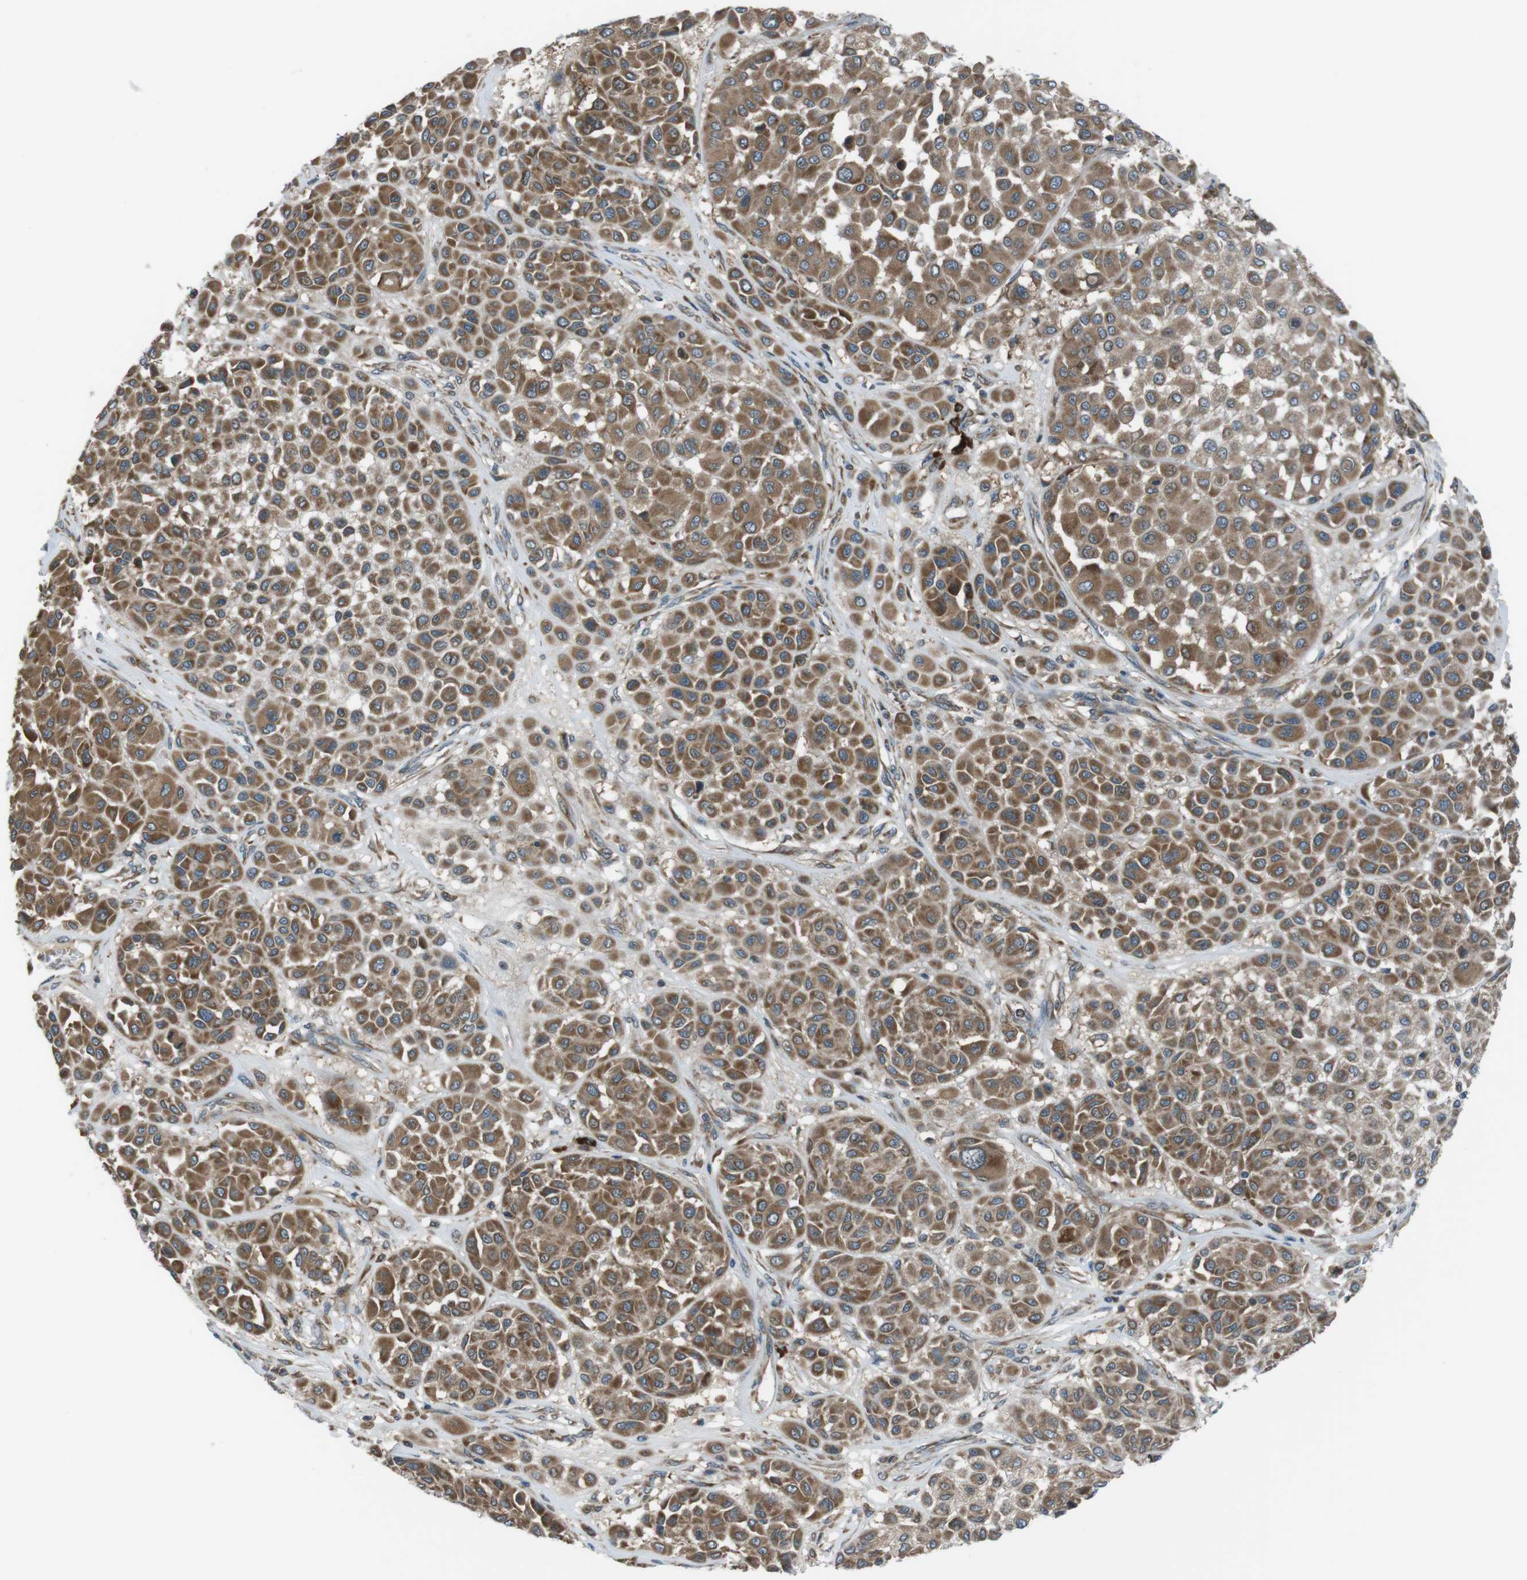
{"staining": {"intensity": "moderate", "quantity": ">75%", "location": "cytoplasmic/membranous"}, "tissue": "melanoma", "cell_type": "Tumor cells", "image_type": "cancer", "snomed": [{"axis": "morphology", "description": "Malignant melanoma, Metastatic site"}, {"axis": "topography", "description": "Soft tissue"}], "caption": "Protein positivity by IHC shows moderate cytoplasmic/membranous positivity in about >75% of tumor cells in malignant melanoma (metastatic site). (IHC, brightfield microscopy, high magnification).", "gene": "SSR3", "patient": {"sex": "male", "age": 41}}